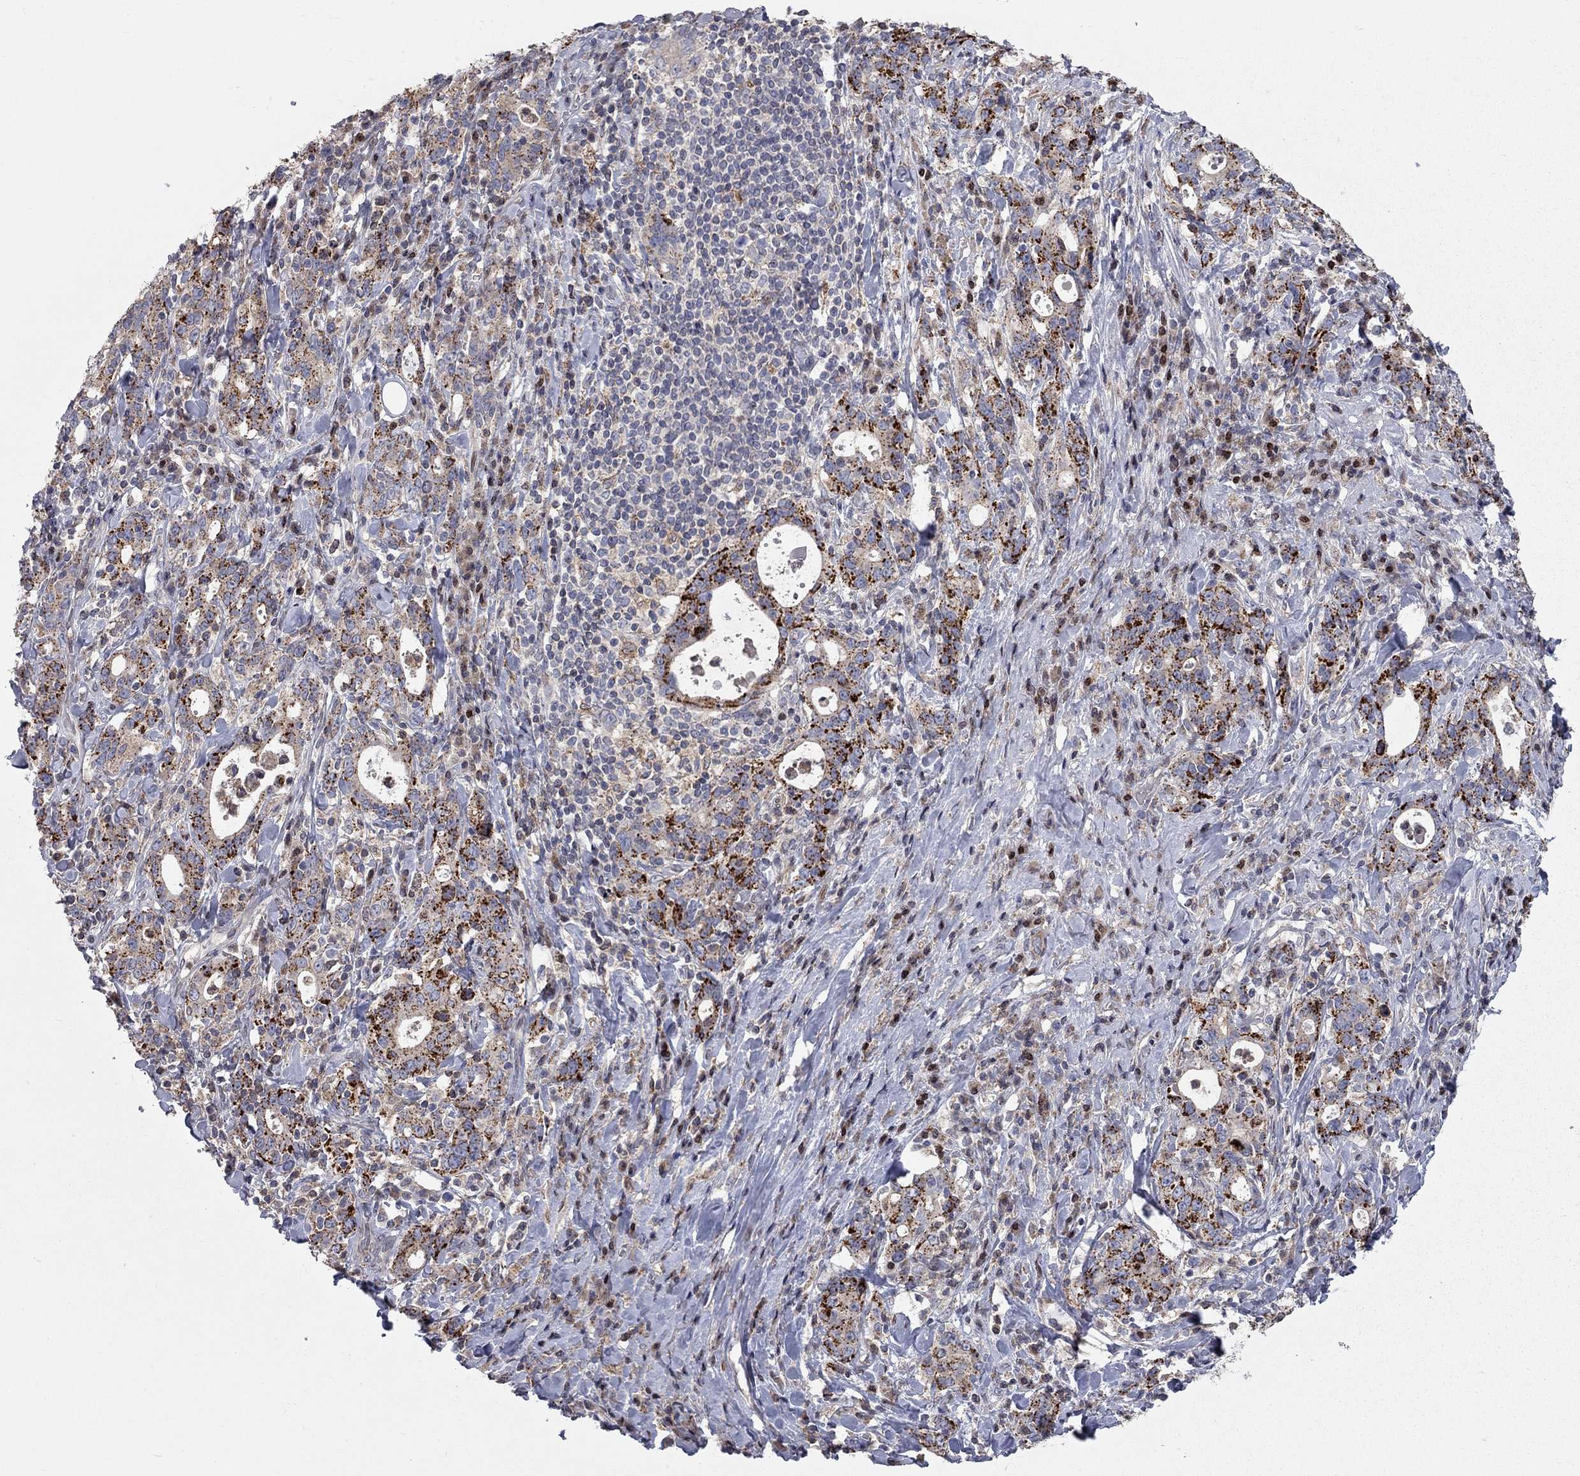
{"staining": {"intensity": "strong", "quantity": "25%-75%", "location": "cytoplasmic/membranous"}, "tissue": "stomach cancer", "cell_type": "Tumor cells", "image_type": "cancer", "snomed": [{"axis": "morphology", "description": "Adenocarcinoma, NOS"}, {"axis": "topography", "description": "Stomach"}], "caption": "Protein staining displays strong cytoplasmic/membranous positivity in about 25%-75% of tumor cells in adenocarcinoma (stomach).", "gene": "ERN2", "patient": {"sex": "male", "age": 79}}